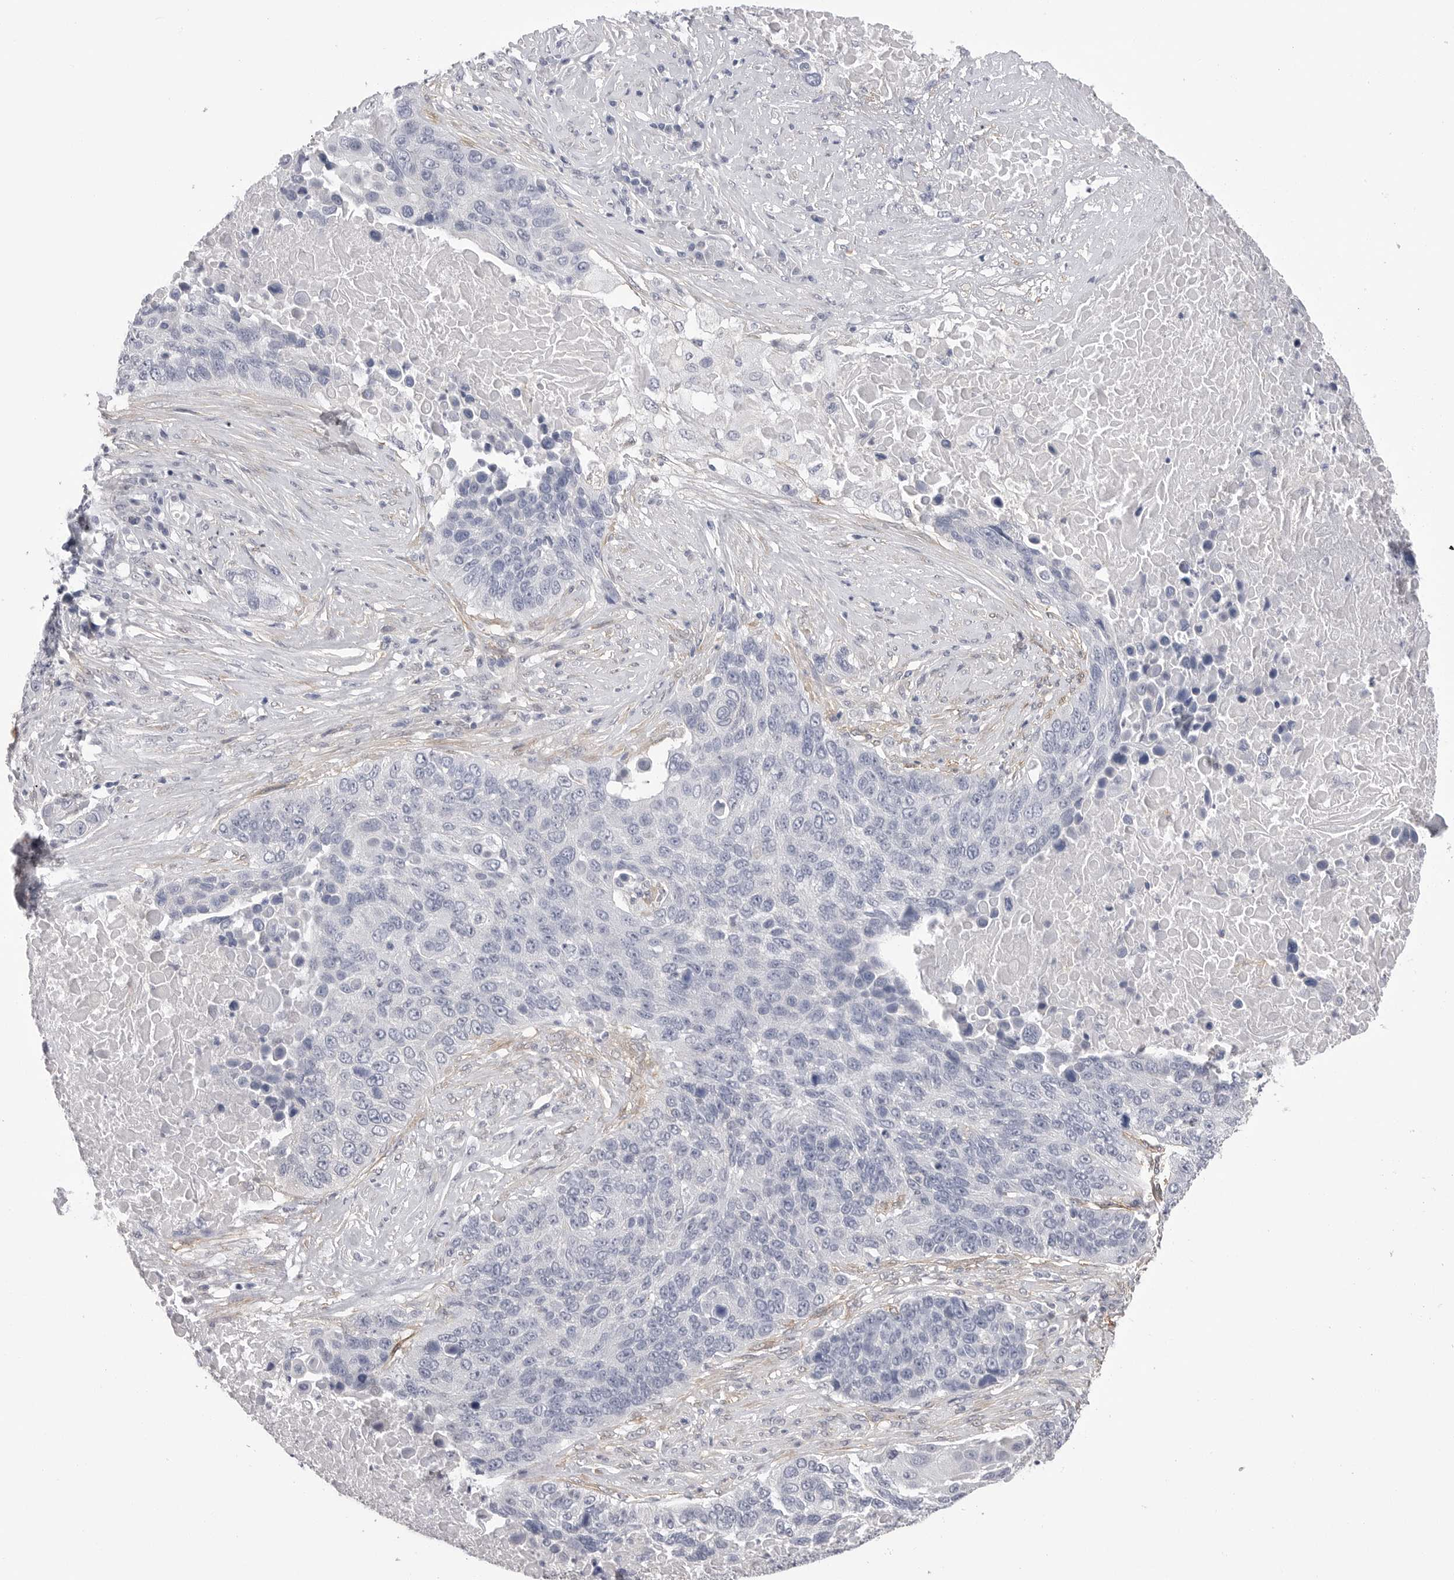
{"staining": {"intensity": "negative", "quantity": "none", "location": "none"}, "tissue": "lung cancer", "cell_type": "Tumor cells", "image_type": "cancer", "snomed": [{"axis": "morphology", "description": "Squamous cell carcinoma, NOS"}, {"axis": "topography", "description": "Lung"}], "caption": "Tumor cells show no significant protein positivity in lung cancer (squamous cell carcinoma).", "gene": "AKAP12", "patient": {"sex": "male", "age": 66}}